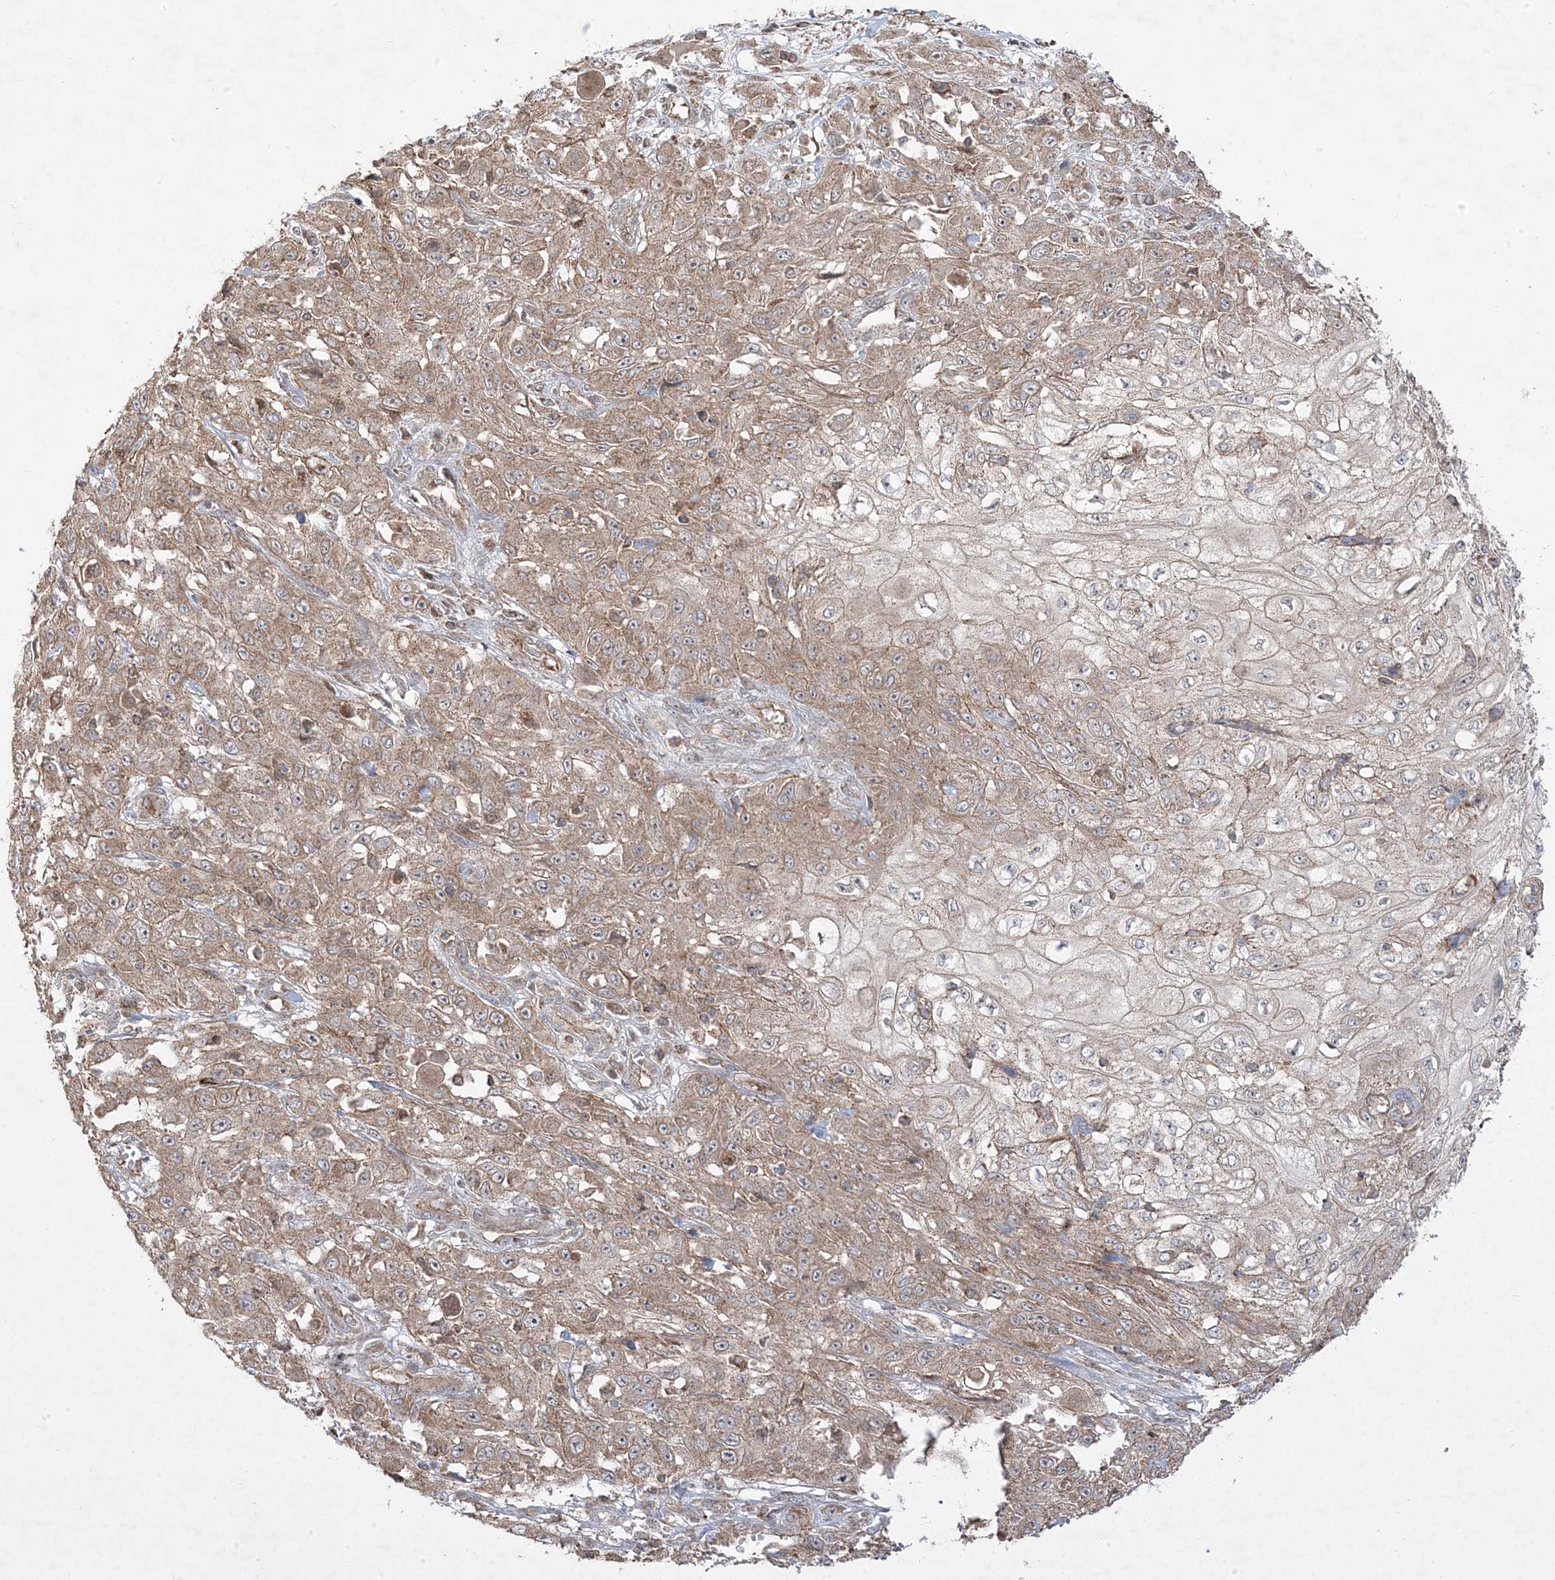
{"staining": {"intensity": "moderate", "quantity": ">75%", "location": "cytoplasmic/membranous"}, "tissue": "skin cancer", "cell_type": "Tumor cells", "image_type": "cancer", "snomed": [{"axis": "morphology", "description": "Squamous cell carcinoma, NOS"}, {"axis": "morphology", "description": "Squamous cell carcinoma, metastatic, NOS"}, {"axis": "topography", "description": "Skin"}, {"axis": "topography", "description": "Lymph node"}], "caption": "Protein expression analysis of metastatic squamous cell carcinoma (skin) demonstrates moderate cytoplasmic/membranous staining in approximately >75% of tumor cells.", "gene": "CLUAP1", "patient": {"sex": "male", "age": 75}}